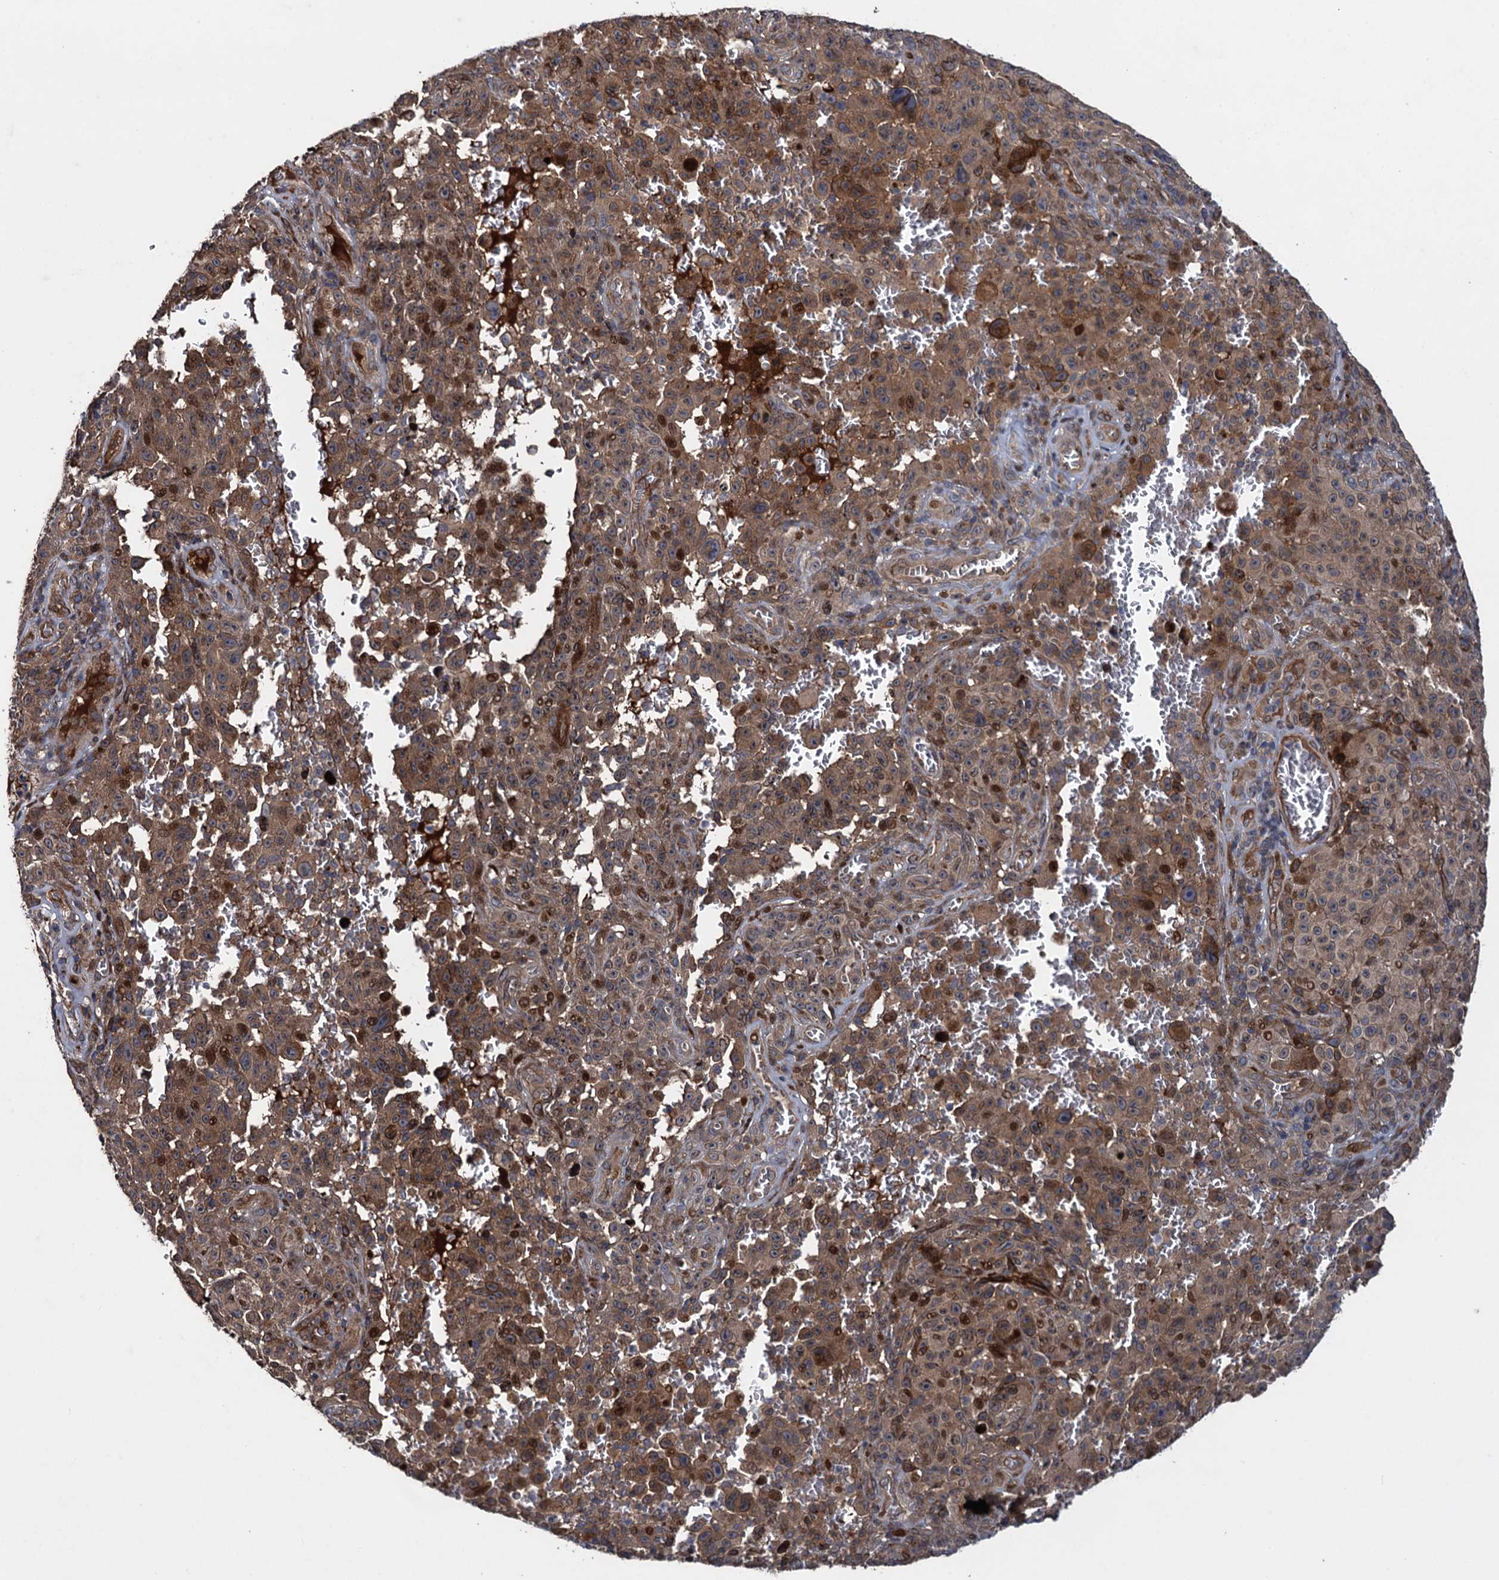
{"staining": {"intensity": "moderate", "quantity": ">75%", "location": "cytoplasmic/membranous,nuclear"}, "tissue": "melanoma", "cell_type": "Tumor cells", "image_type": "cancer", "snomed": [{"axis": "morphology", "description": "Malignant melanoma, NOS"}, {"axis": "topography", "description": "Skin"}], "caption": "This photomicrograph displays immunohistochemistry staining of human malignant melanoma, with medium moderate cytoplasmic/membranous and nuclear expression in approximately >75% of tumor cells.", "gene": "RHOBTB1", "patient": {"sex": "female", "age": 82}}